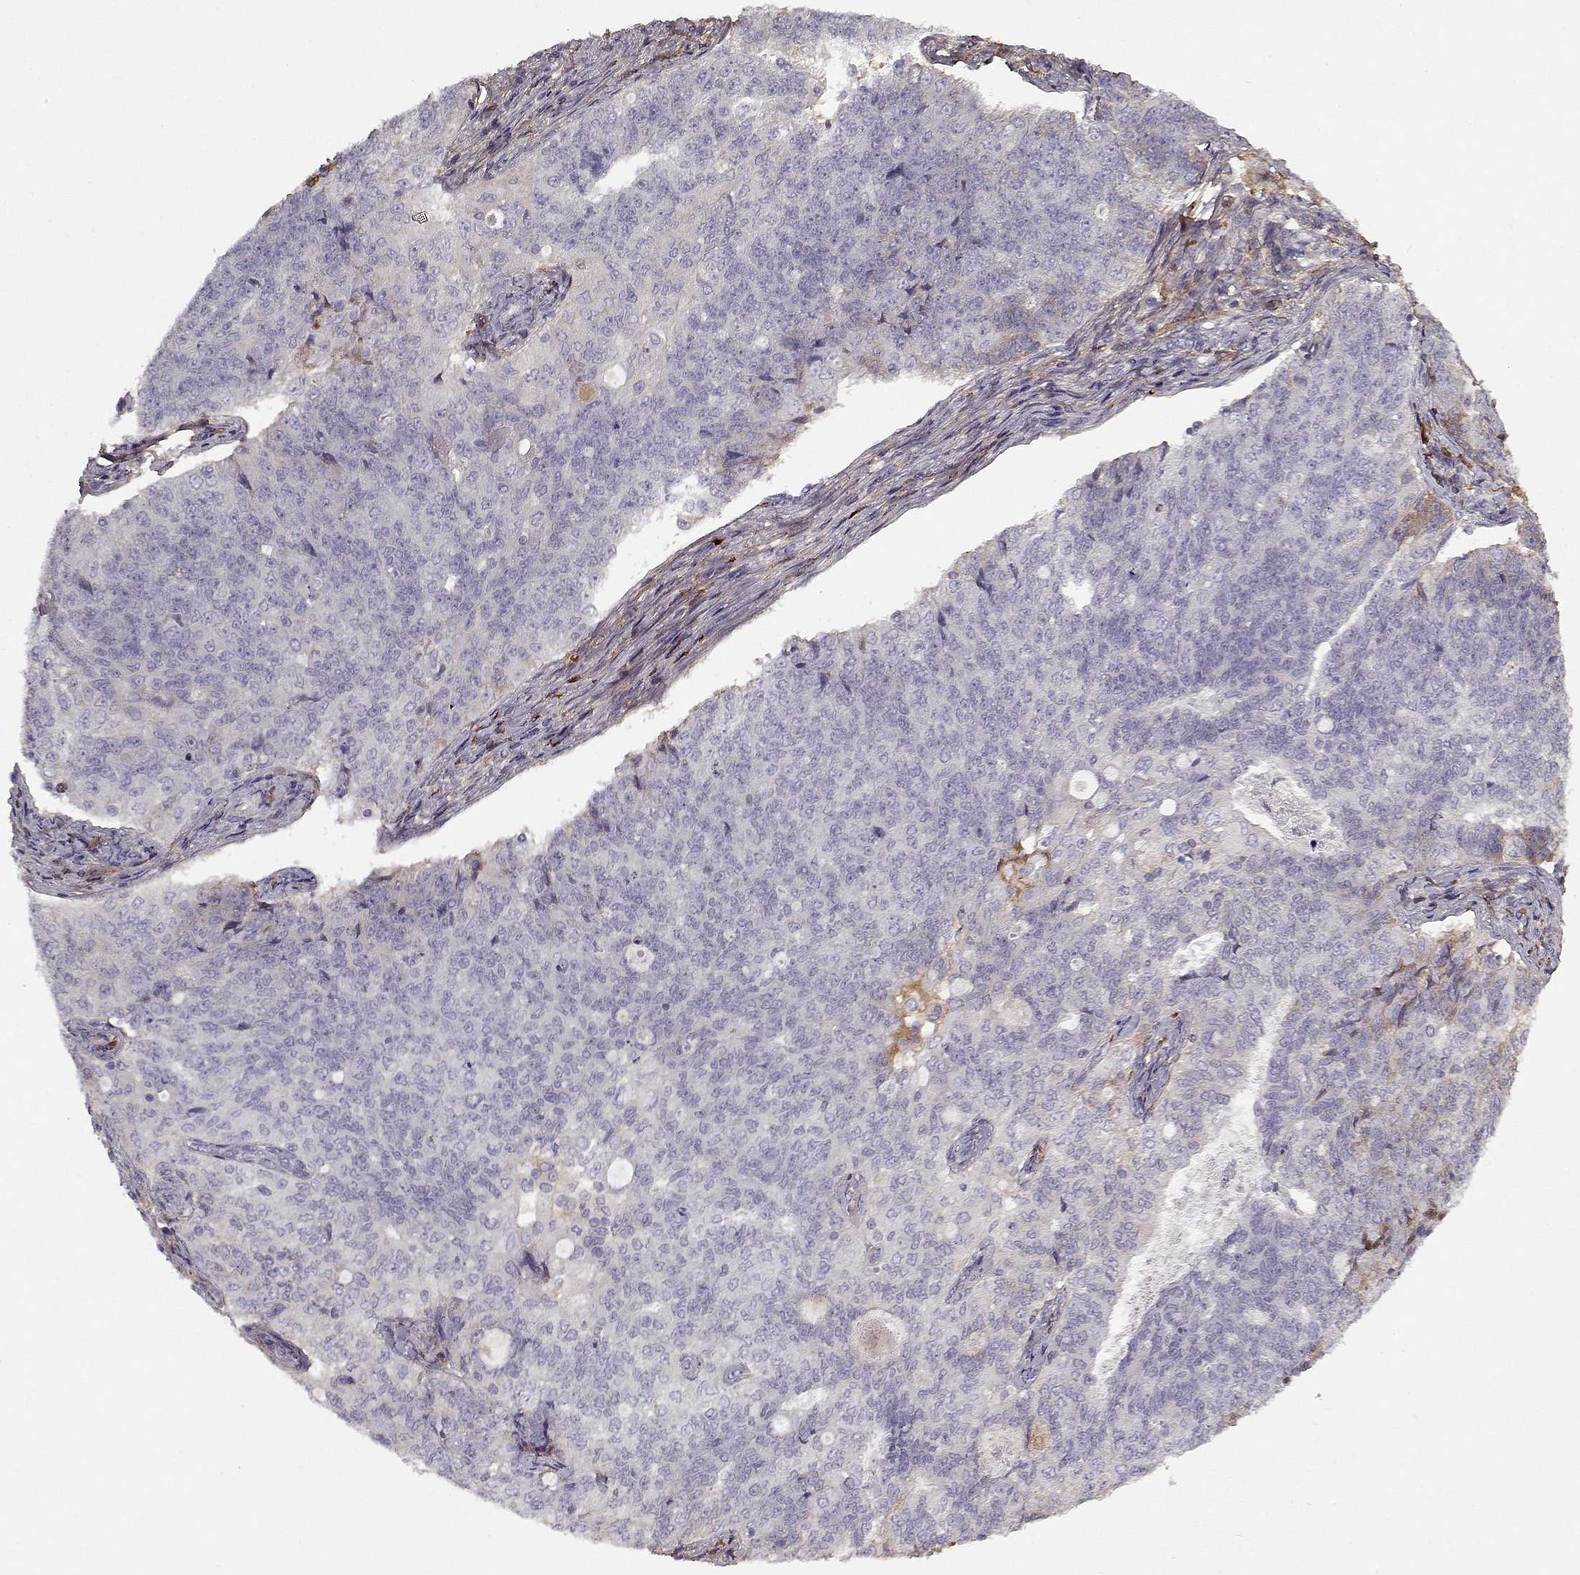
{"staining": {"intensity": "weak", "quantity": "25%-75%", "location": "cytoplasmic/membranous"}, "tissue": "endometrial cancer", "cell_type": "Tumor cells", "image_type": "cancer", "snomed": [{"axis": "morphology", "description": "Adenocarcinoma, NOS"}, {"axis": "topography", "description": "Endometrium"}], "caption": "IHC image of endometrial cancer (adenocarcinoma) stained for a protein (brown), which reveals low levels of weak cytoplasmic/membranous staining in about 25%-75% of tumor cells.", "gene": "LUM", "patient": {"sex": "female", "age": 43}}